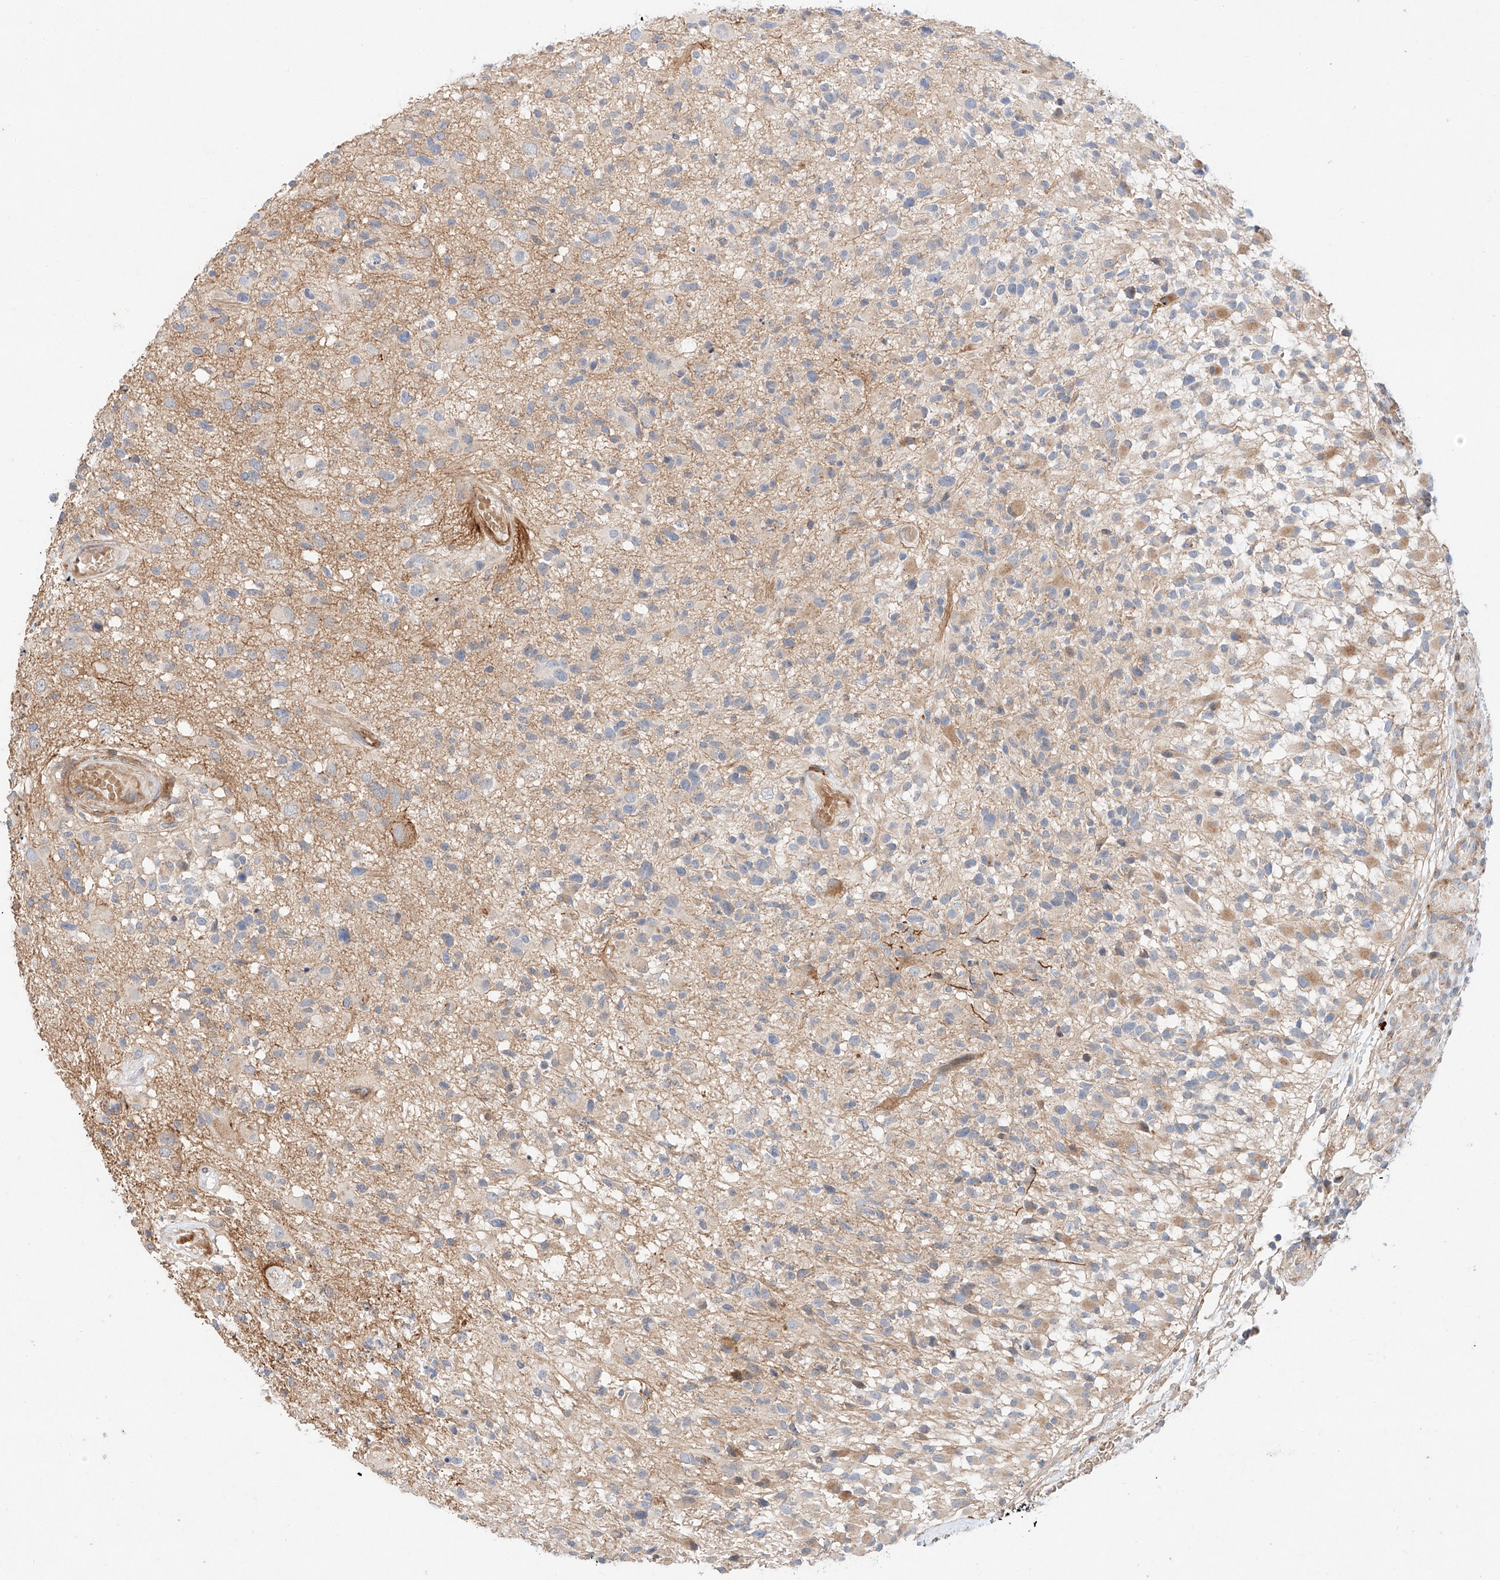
{"staining": {"intensity": "weak", "quantity": "<25%", "location": "cytoplasmic/membranous"}, "tissue": "glioma", "cell_type": "Tumor cells", "image_type": "cancer", "snomed": [{"axis": "morphology", "description": "Glioma, malignant, High grade"}, {"axis": "morphology", "description": "Glioblastoma, NOS"}, {"axis": "topography", "description": "Brain"}], "caption": "Immunohistochemistry image of neoplastic tissue: glioma stained with DAB displays no significant protein positivity in tumor cells. (Brightfield microscopy of DAB (3,3'-diaminobenzidine) IHC at high magnification).", "gene": "MINDY4", "patient": {"sex": "male", "age": 60}}